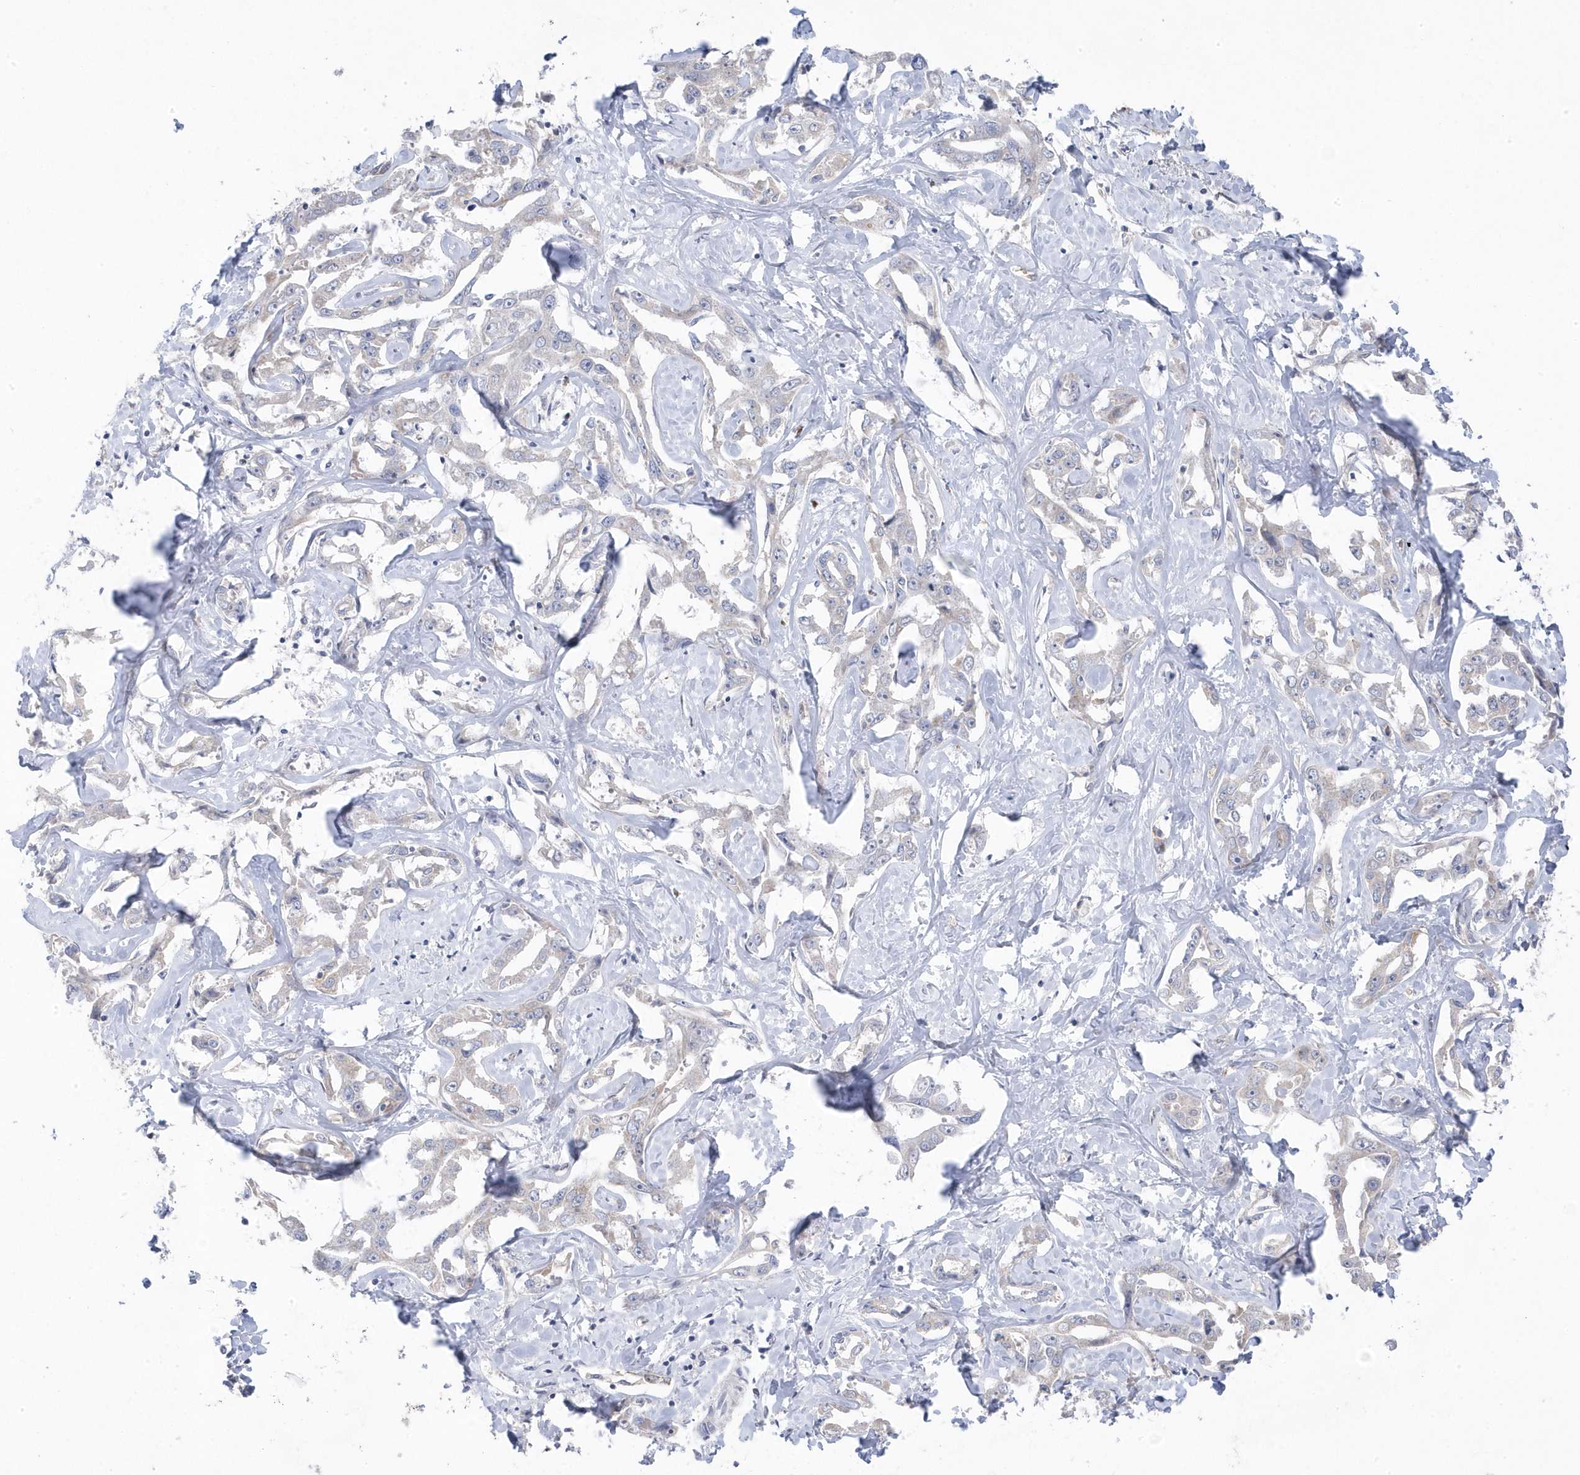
{"staining": {"intensity": "negative", "quantity": "none", "location": "none"}, "tissue": "liver cancer", "cell_type": "Tumor cells", "image_type": "cancer", "snomed": [{"axis": "morphology", "description": "Cholangiocarcinoma"}, {"axis": "topography", "description": "Liver"}], "caption": "Immunohistochemistry of human liver cancer (cholangiocarcinoma) shows no staining in tumor cells.", "gene": "ANAPC1", "patient": {"sex": "male", "age": 59}}